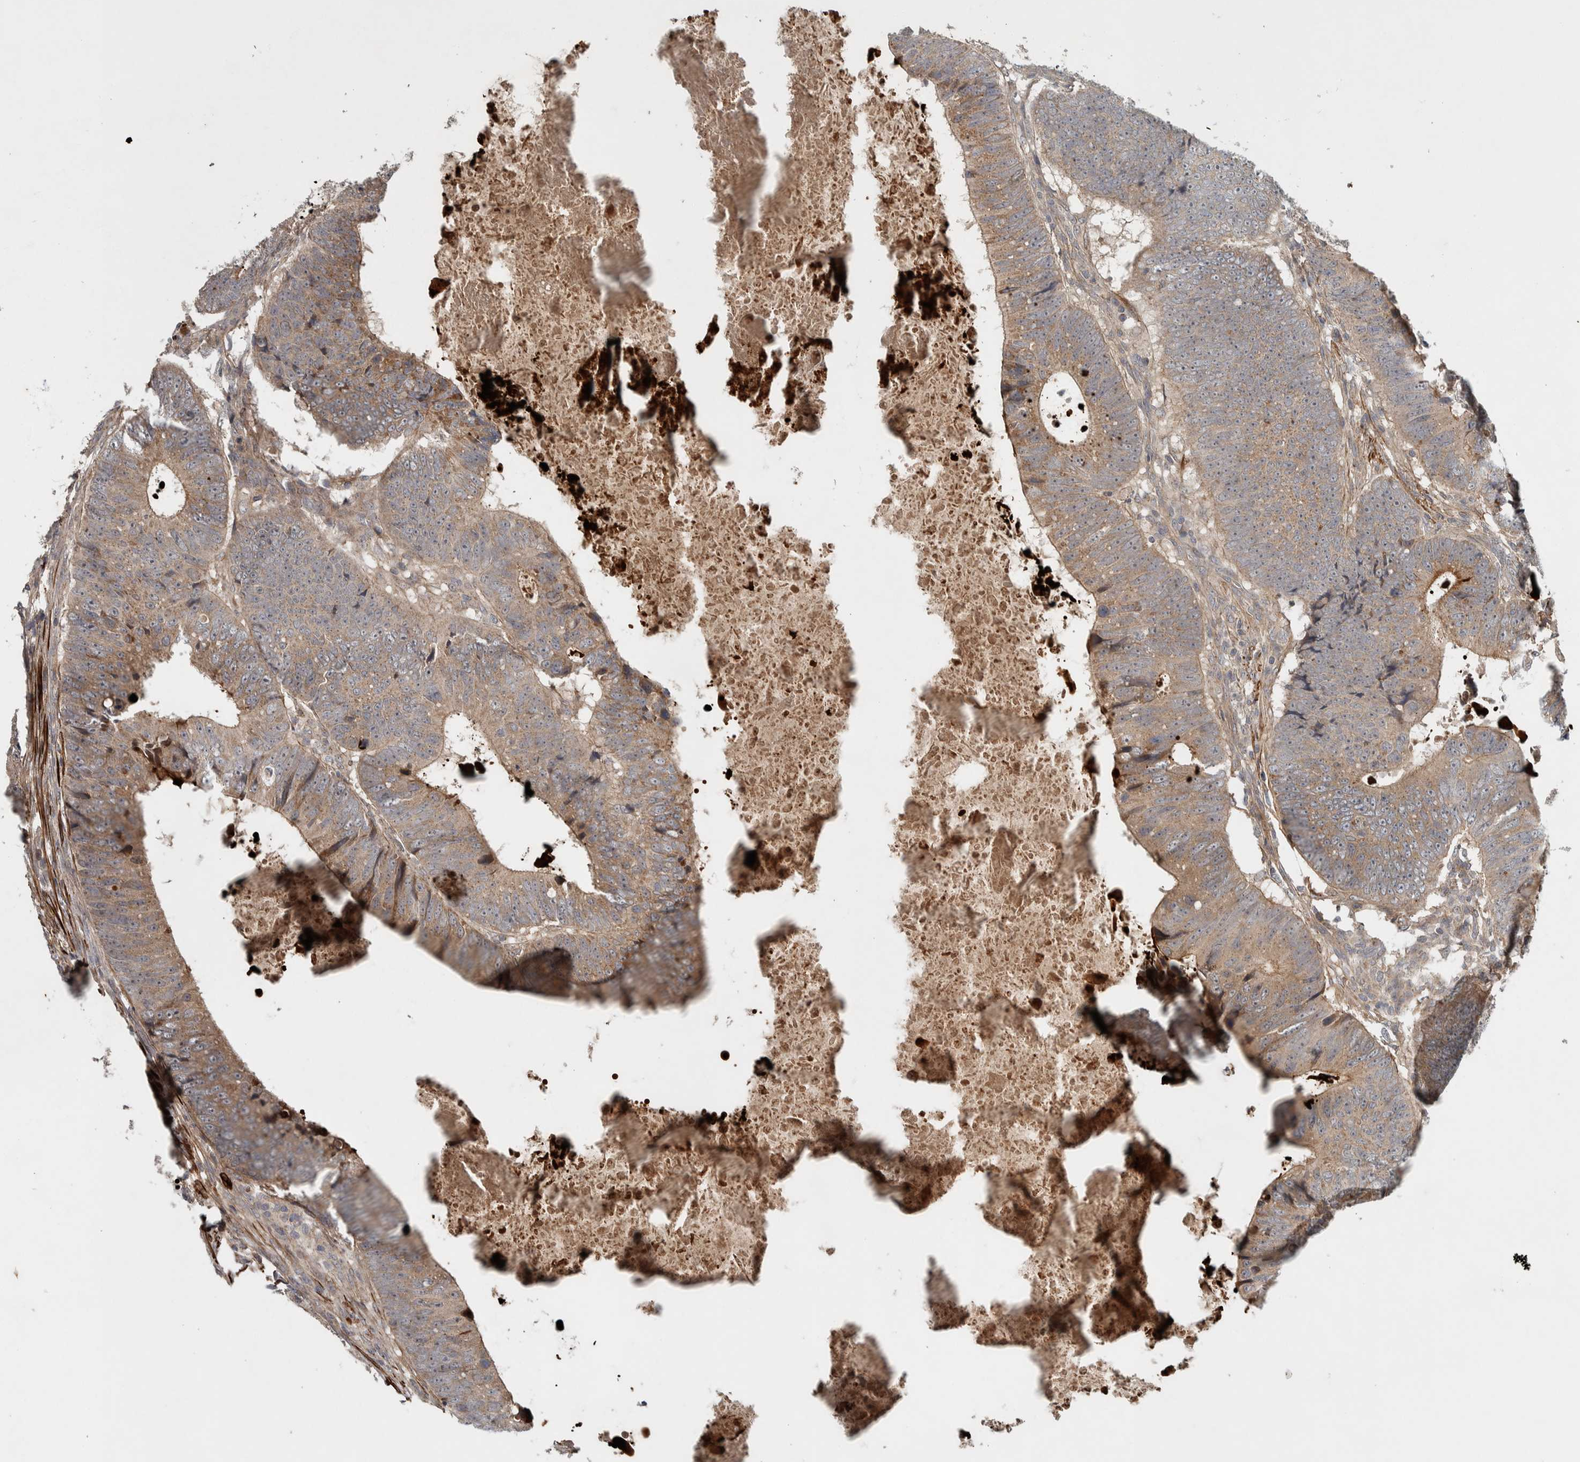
{"staining": {"intensity": "moderate", "quantity": ">75%", "location": "cytoplasmic/membranous"}, "tissue": "colorectal cancer", "cell_type": "Tumor cells", "image_type": "cancer", "snomed": [{"axis": "morphology", "description": "Adenocarcinoma, NOS"}, {"axis": "topography", "description": "Colon"}], "caption": "The micrograph displays immunohistochemical staining of colorectal cancer (adenocarcinoma). There is moderate cytoplasmic/membranous staining is seen in approximately >75% of tumor cells.", "gene": "LBHD1", "patient": {"sex": "male", "age": 56}}